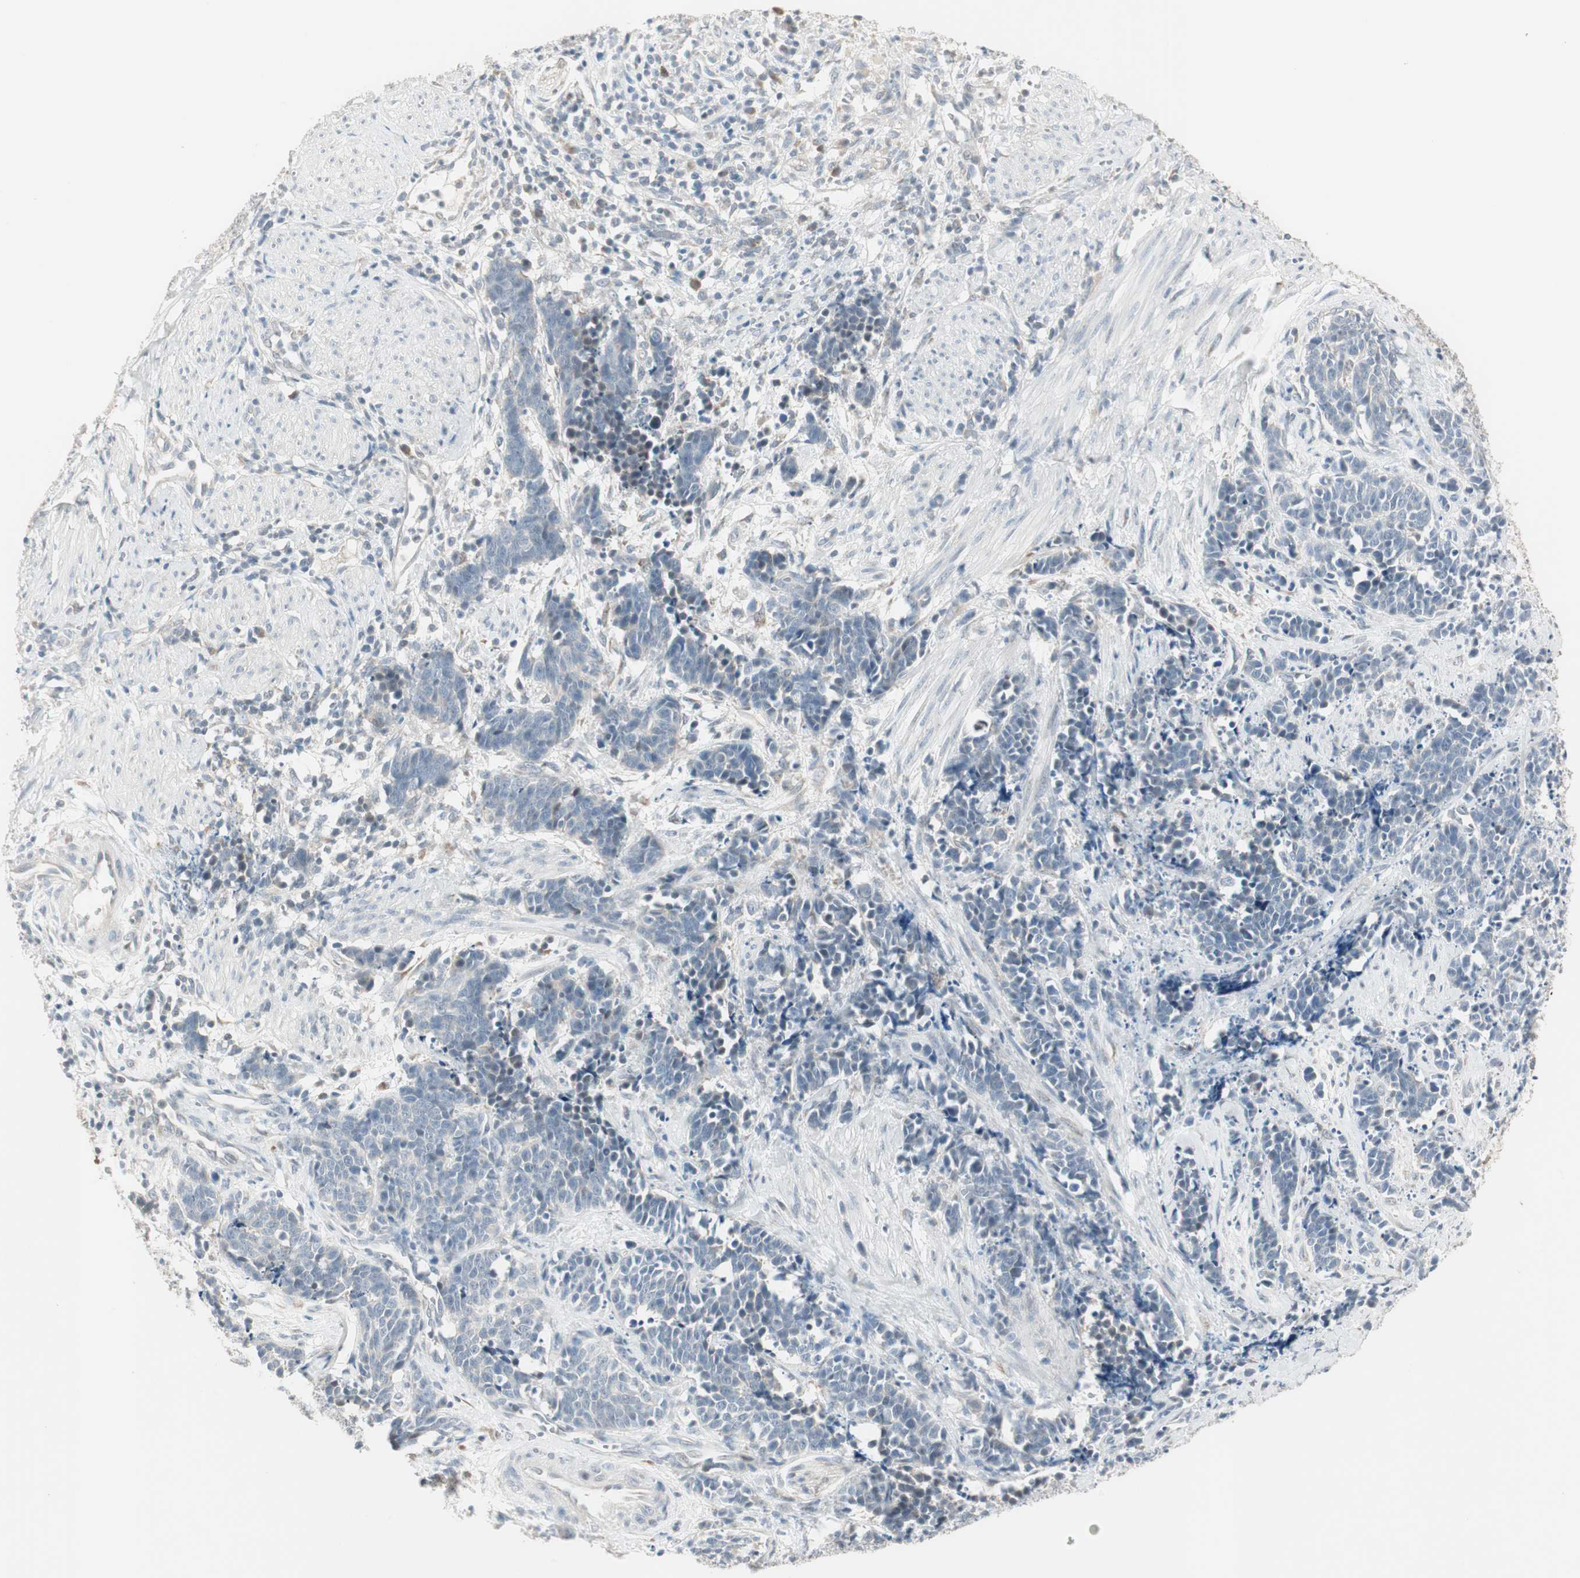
{"staining": {"intensity": "negative", "quantity": "none", "location": "none"}, "tissue": "cervical cancer", "cell_type": "Tumor cells", "image_type": "cancer", "snomed": [{"axis": "morphology", "description": "Squamous cell carcinoma, NOS"}, {"axis": "topography", "description": "Cervix"}], "caption": "Human cervical squamous cell carcinoma stained for a protein using immunohistochemistry displays no positivity in tumor cells.", "gene": "PDZK1", "patient": {"sex": "female", "age": 35}}